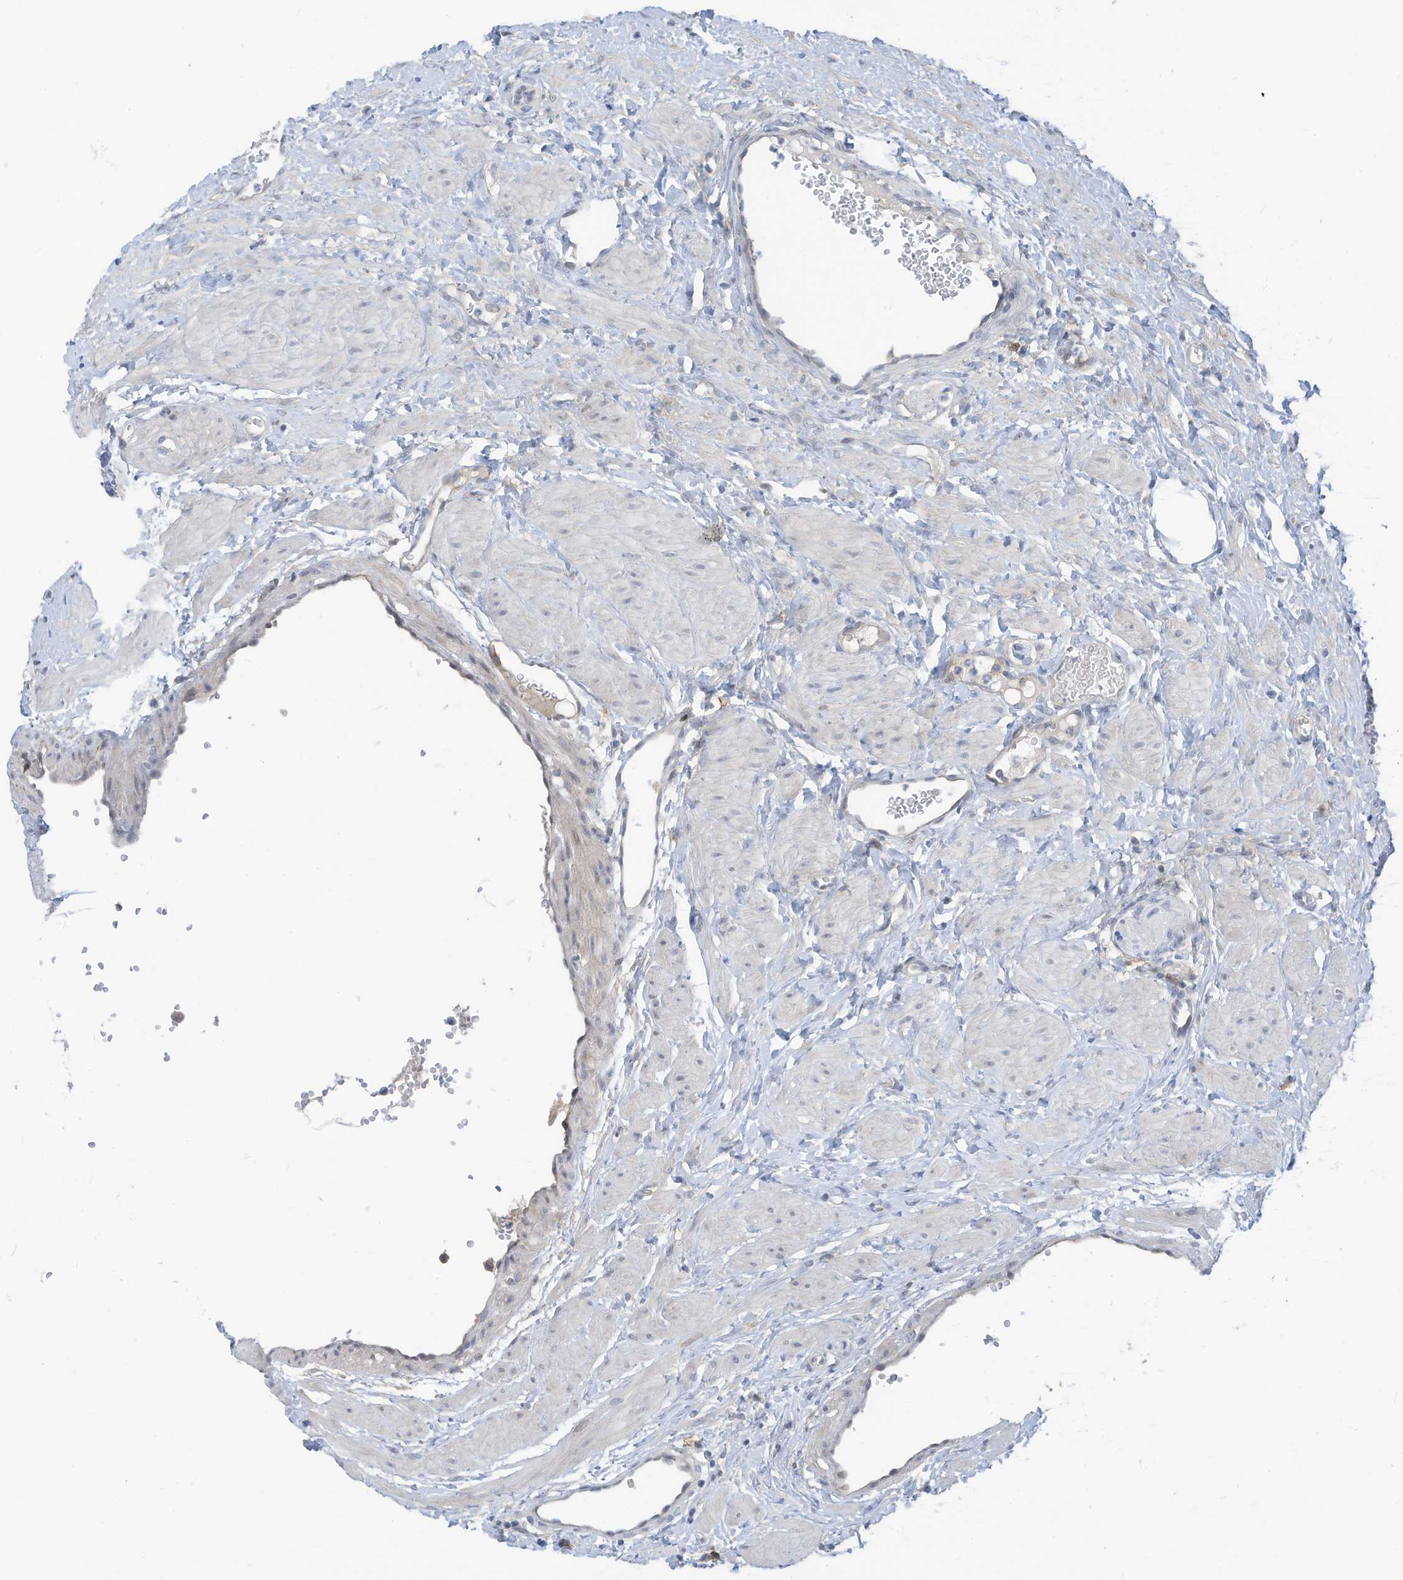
{"staining": {"intensity": "negative", "quantity": "none", "location": "none"}, "tissue": "ovary", "cell_type": "Ovarian stroma cells", "image_type": "normal", "snomed": [{"axis": "morphology", "description": "Normal tissue, NOS"}, {"axis": "morphology", "description": "Cyst, NOS"}, {"axis": "topography", "description": "Ovary"}], "caption": "Ovary stained for a protein using IHC displays no expression ovarian stroma cells.", "gene": "SLC1A5", "patient": {"sex": "female", "age": 33}}